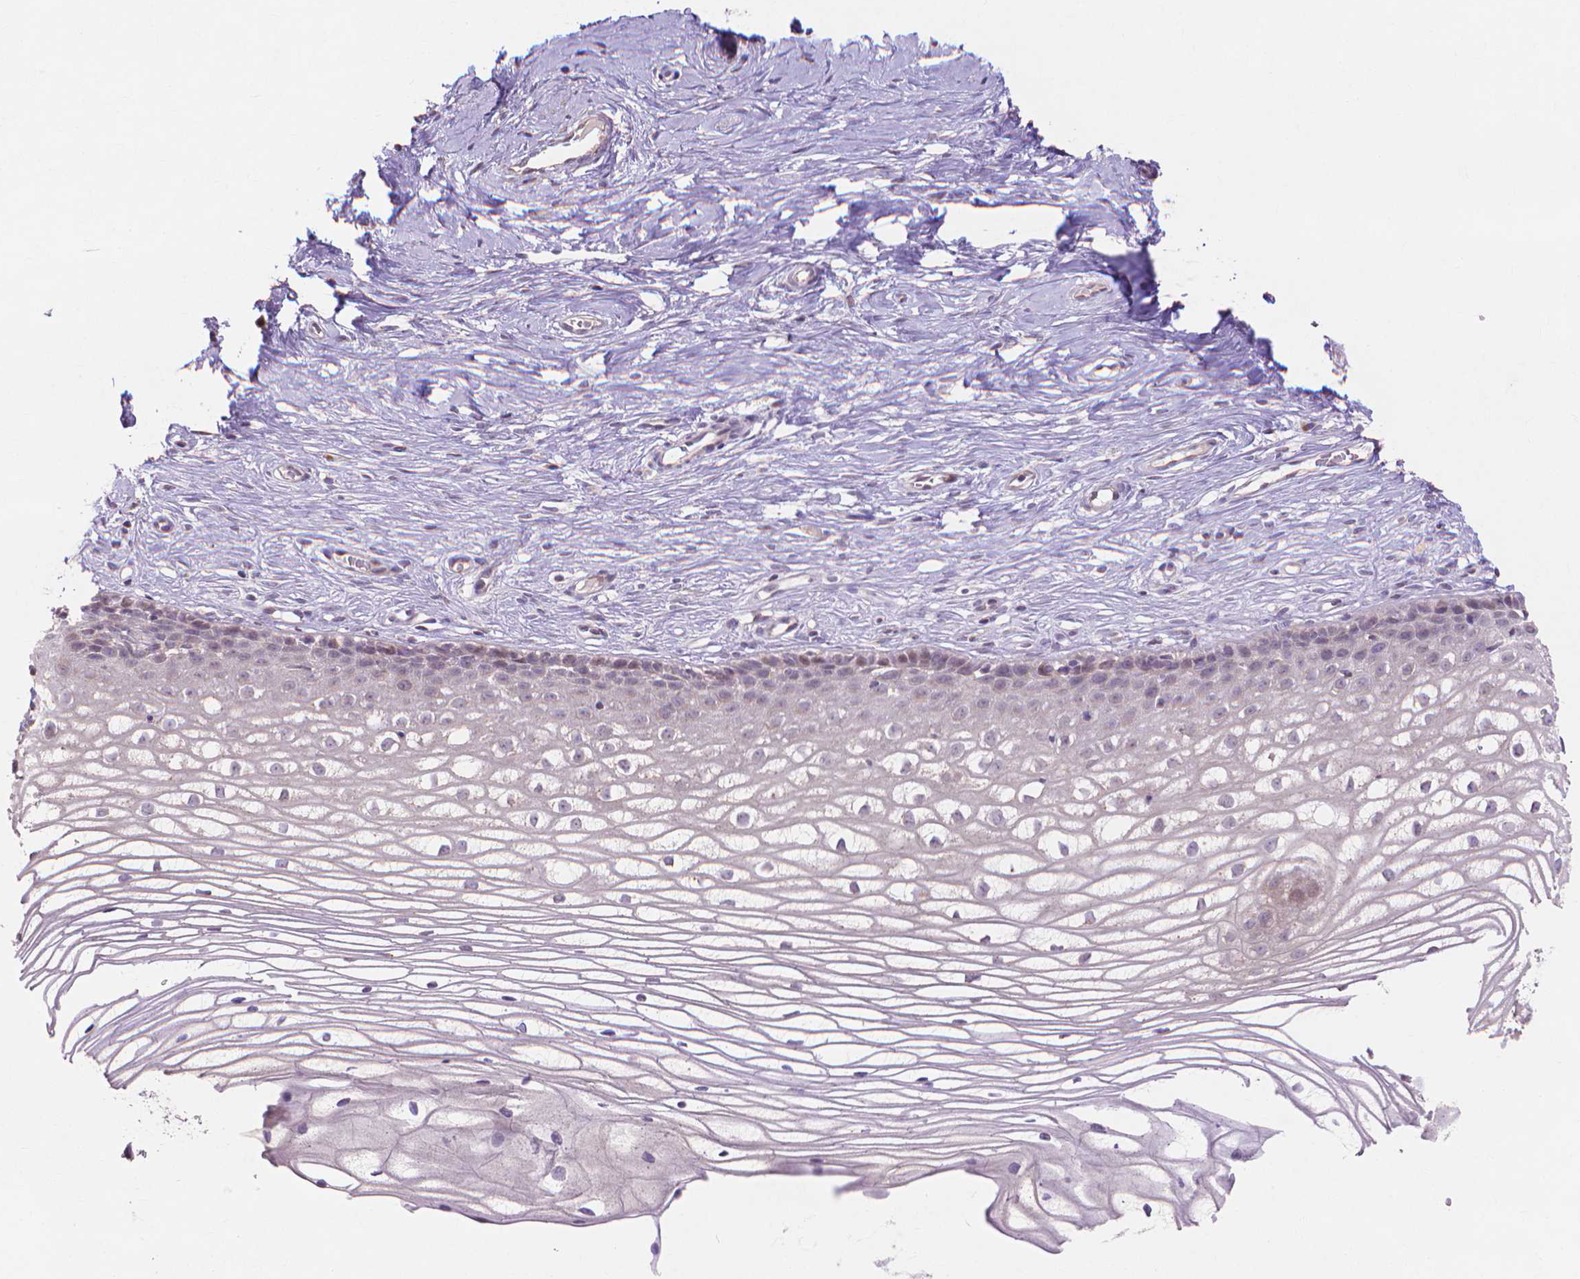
{"staining": {"intensity": "negative", "quantity": "none", "location": "none"}, "tissue": "cervix", "cell_type": "Glandular cells", "image_type": "normal", "snomed": [{"axis": "morphology", "description": "Normal tissue, NOS"}, {"axis": "topography", "description": "Cervix"}], "caption": "An image of human cervix is negative for staining in glandular cells. (DAB (3,3'-diaminobenzidine) immunohistochemistry, high magnification).", "gene": "PRDM13", "patient": {"sex": "female", "age": 40}}